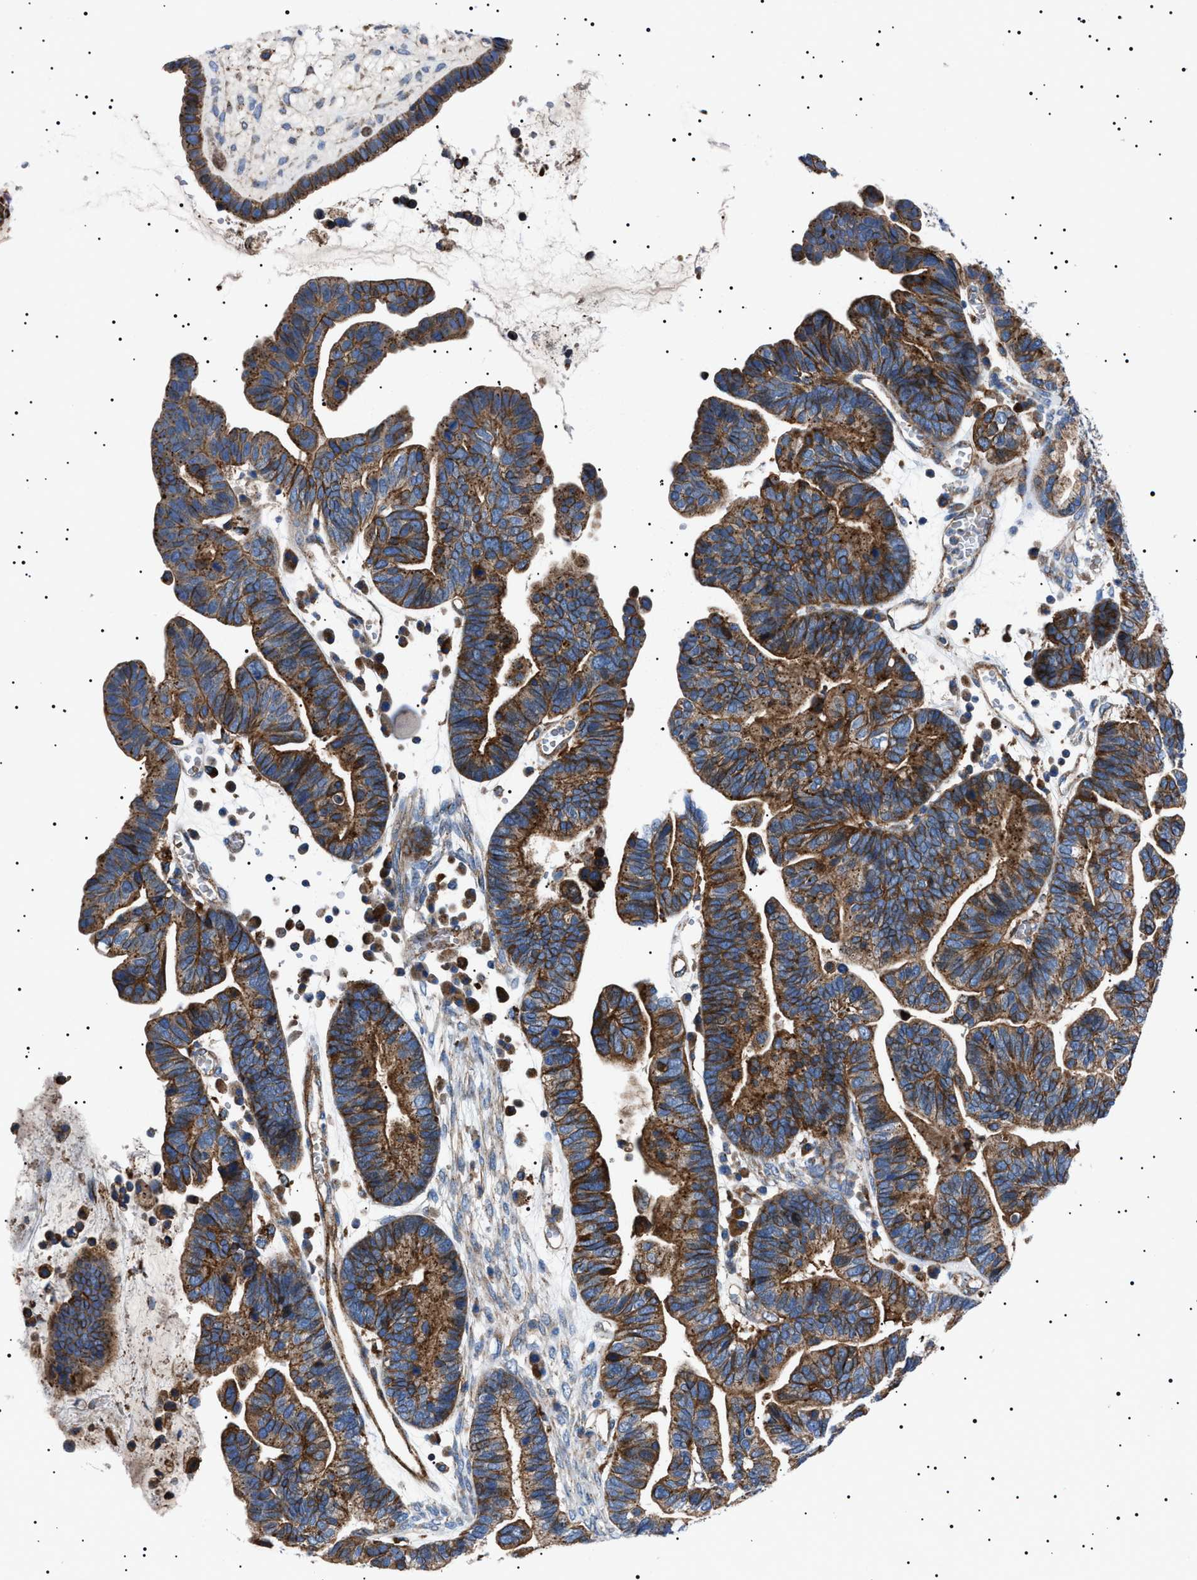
{"staining": {"intensity": "strong", "quantity": ">75%", "location": "cytoplasmic/membranous"}, "tissue": "ovarian cancer", "cell_type": "Tumor cells", "image_type": "cancer", "snomed": [{"axis": "morphology", "description": "Cystadenocarcinoma, serous, NOS"}, {"axis": "topography", "description": "Ovary"}], "caption": "Human ovarian cancer (serous cystadenocarcinoma) stained for a protein (brown) shows strong cytoplasmic/membranous positive expression in approximately >75% of tumor cells.", "gene": "NEU1", "patient": {"sex": "female", "age": 56}}